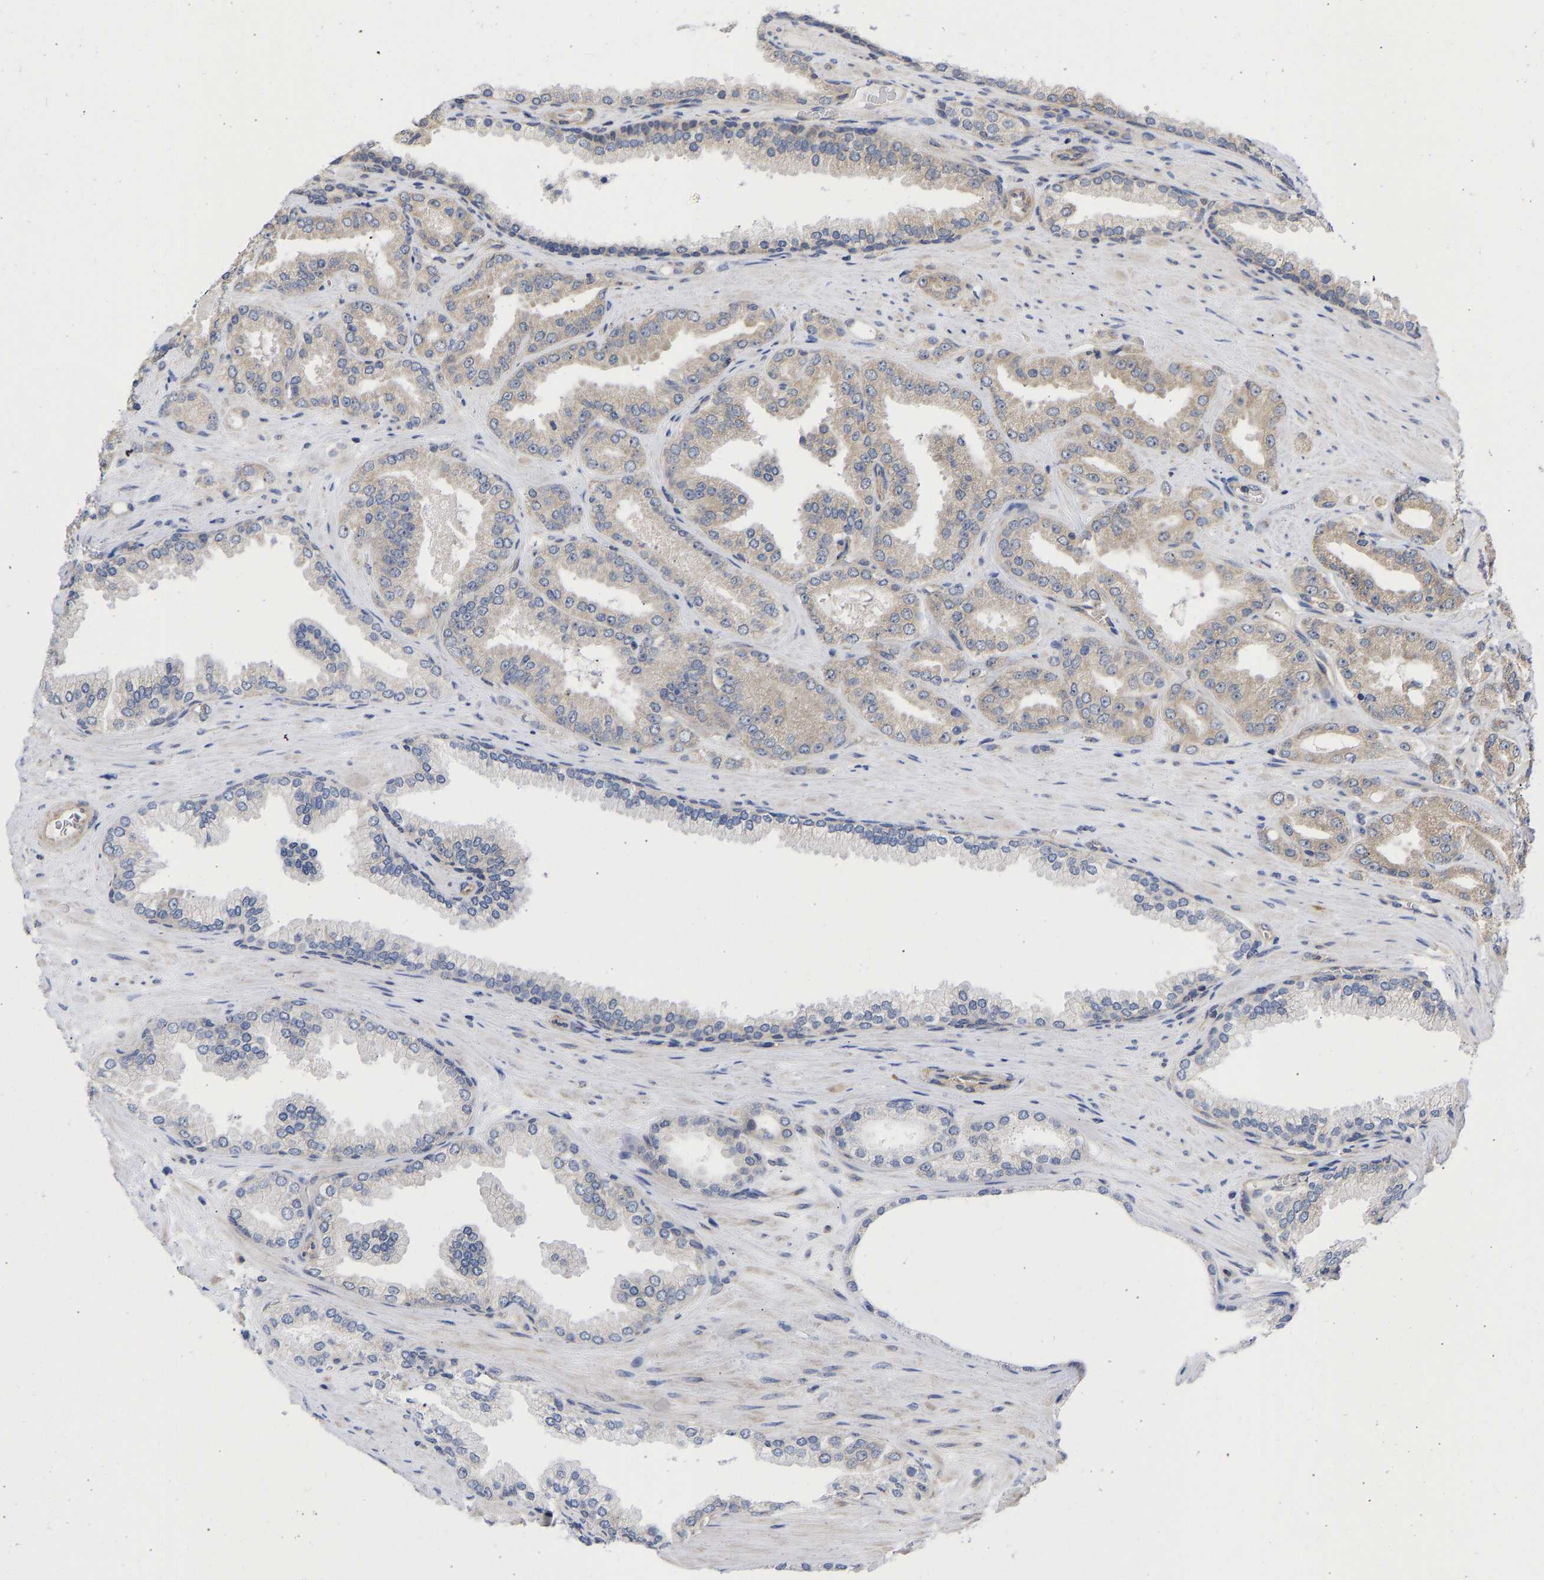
{"staining": {"intensity": "weak", "quantity": ">75%", "location": "cytoplasmic/membranous"}, "tissue": "prostate cancer", "cell_type": "Tumor cells", "image_type": "cancer", "snomed": [{"axis": "morphology", "description": "Adenocarcinoma, High grade"}, {"axis": "topography", "description": "Prostate"}], "caption": "Immunohistochemical staining of human high-grade adenocarcinoma (prostate) shows low levels of weak cytoplasmic/membranous protein expression in about >75% of tumor cells.", "gene": "MAP2K3", "patient": {"sex": "male", "age": 71}}